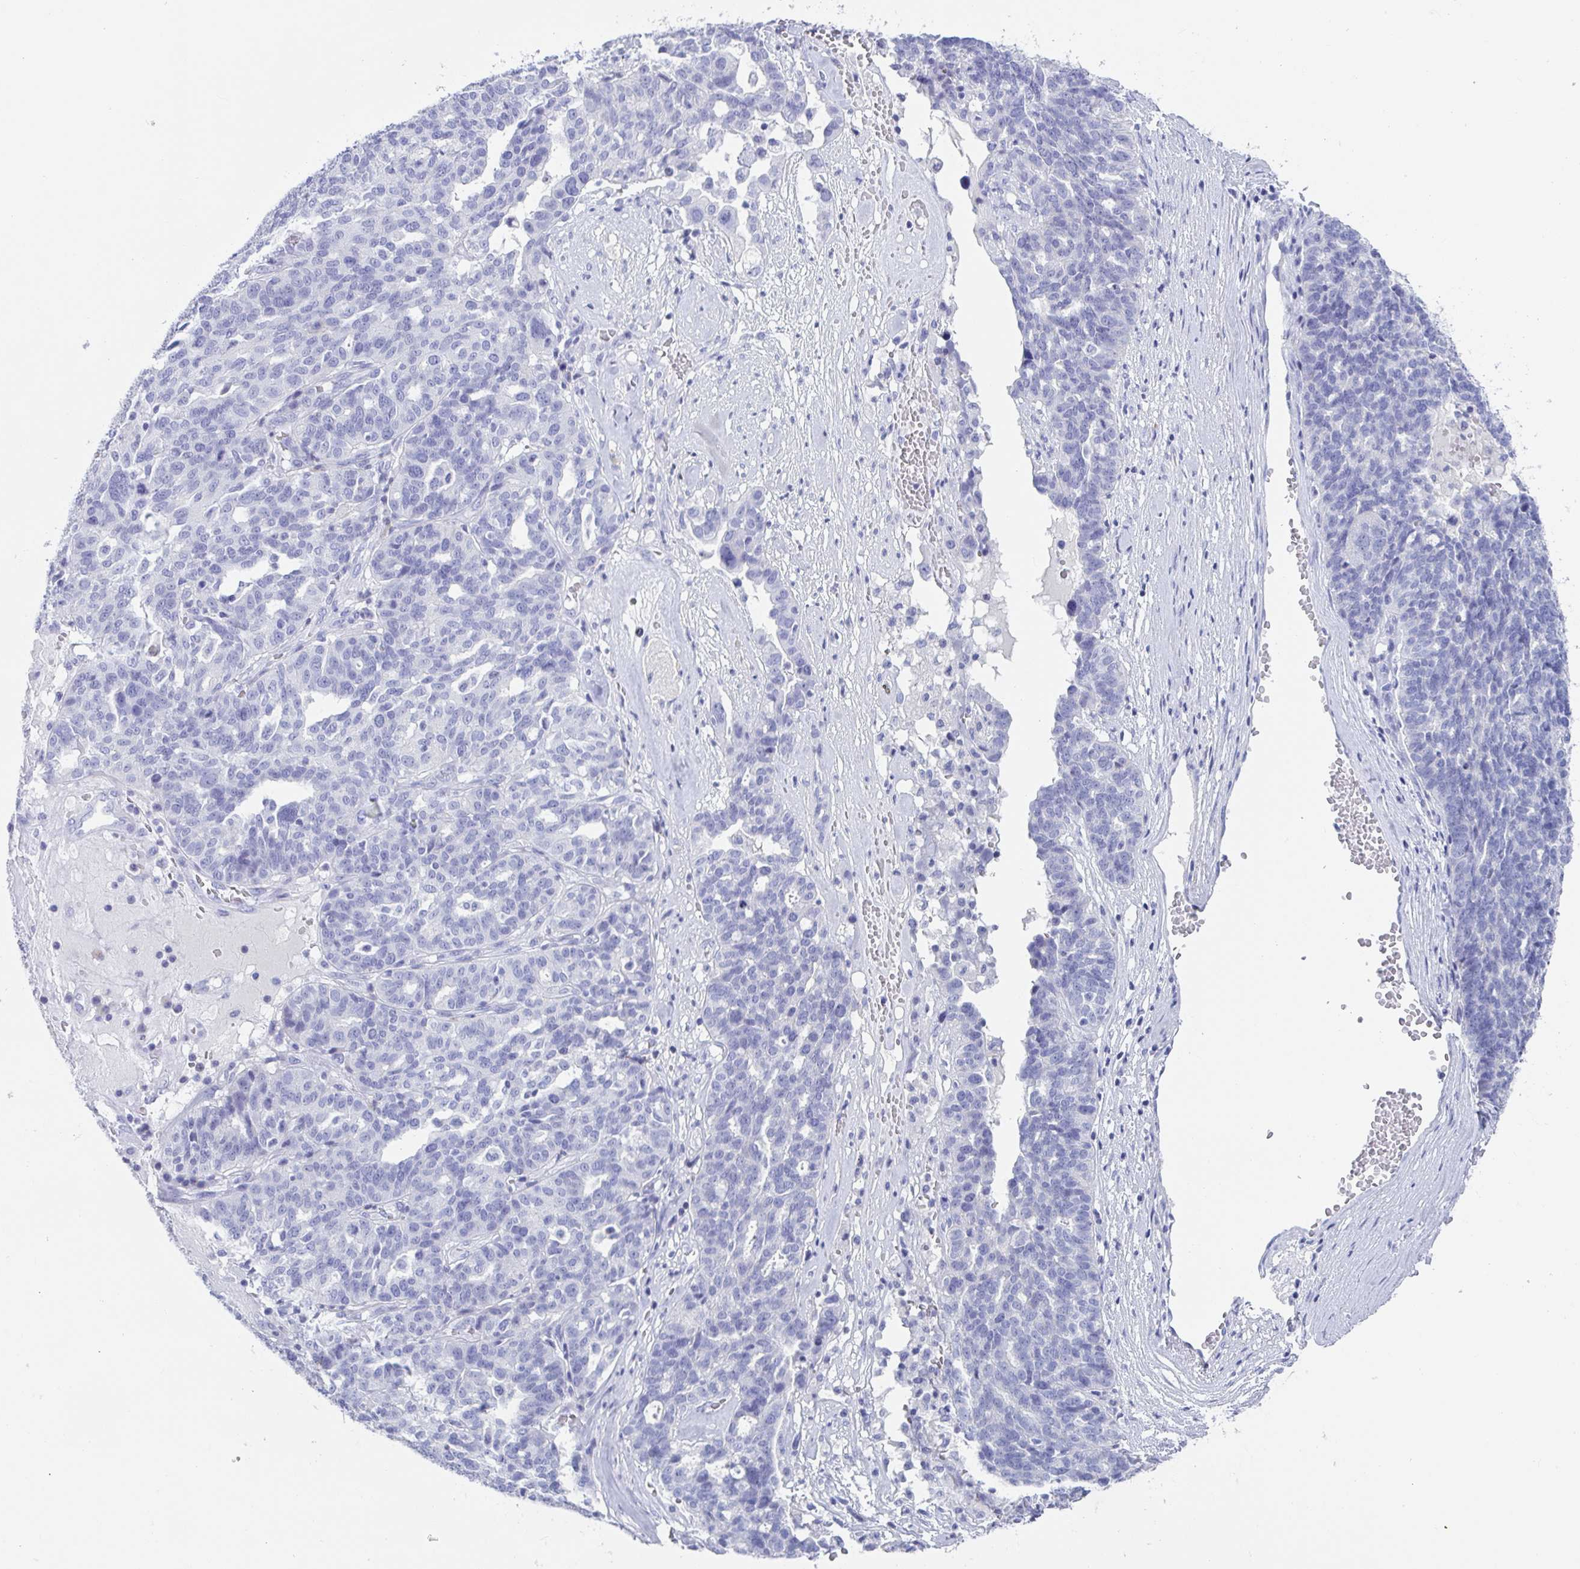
{"staining": {"intensity": "negative", "quantity": "none", "location": "none"}, "tissue": "ovarian cancer", "cell_type": "Tumor cells", "image_type": "cancer", "snomed": [{"axis": "morphology", "description": "Cystadenocarcinoma, serous, NOS"}, {"axis": "topography", "description": "Ovary"}], "caption": "This is an IHC histopathology image of ovarian cancer (serous cystadenocarcinoma). There is no expression in tumor cells.", "gene": "PLA2G1B", "patient": {"sex": "female", "age": 59}}